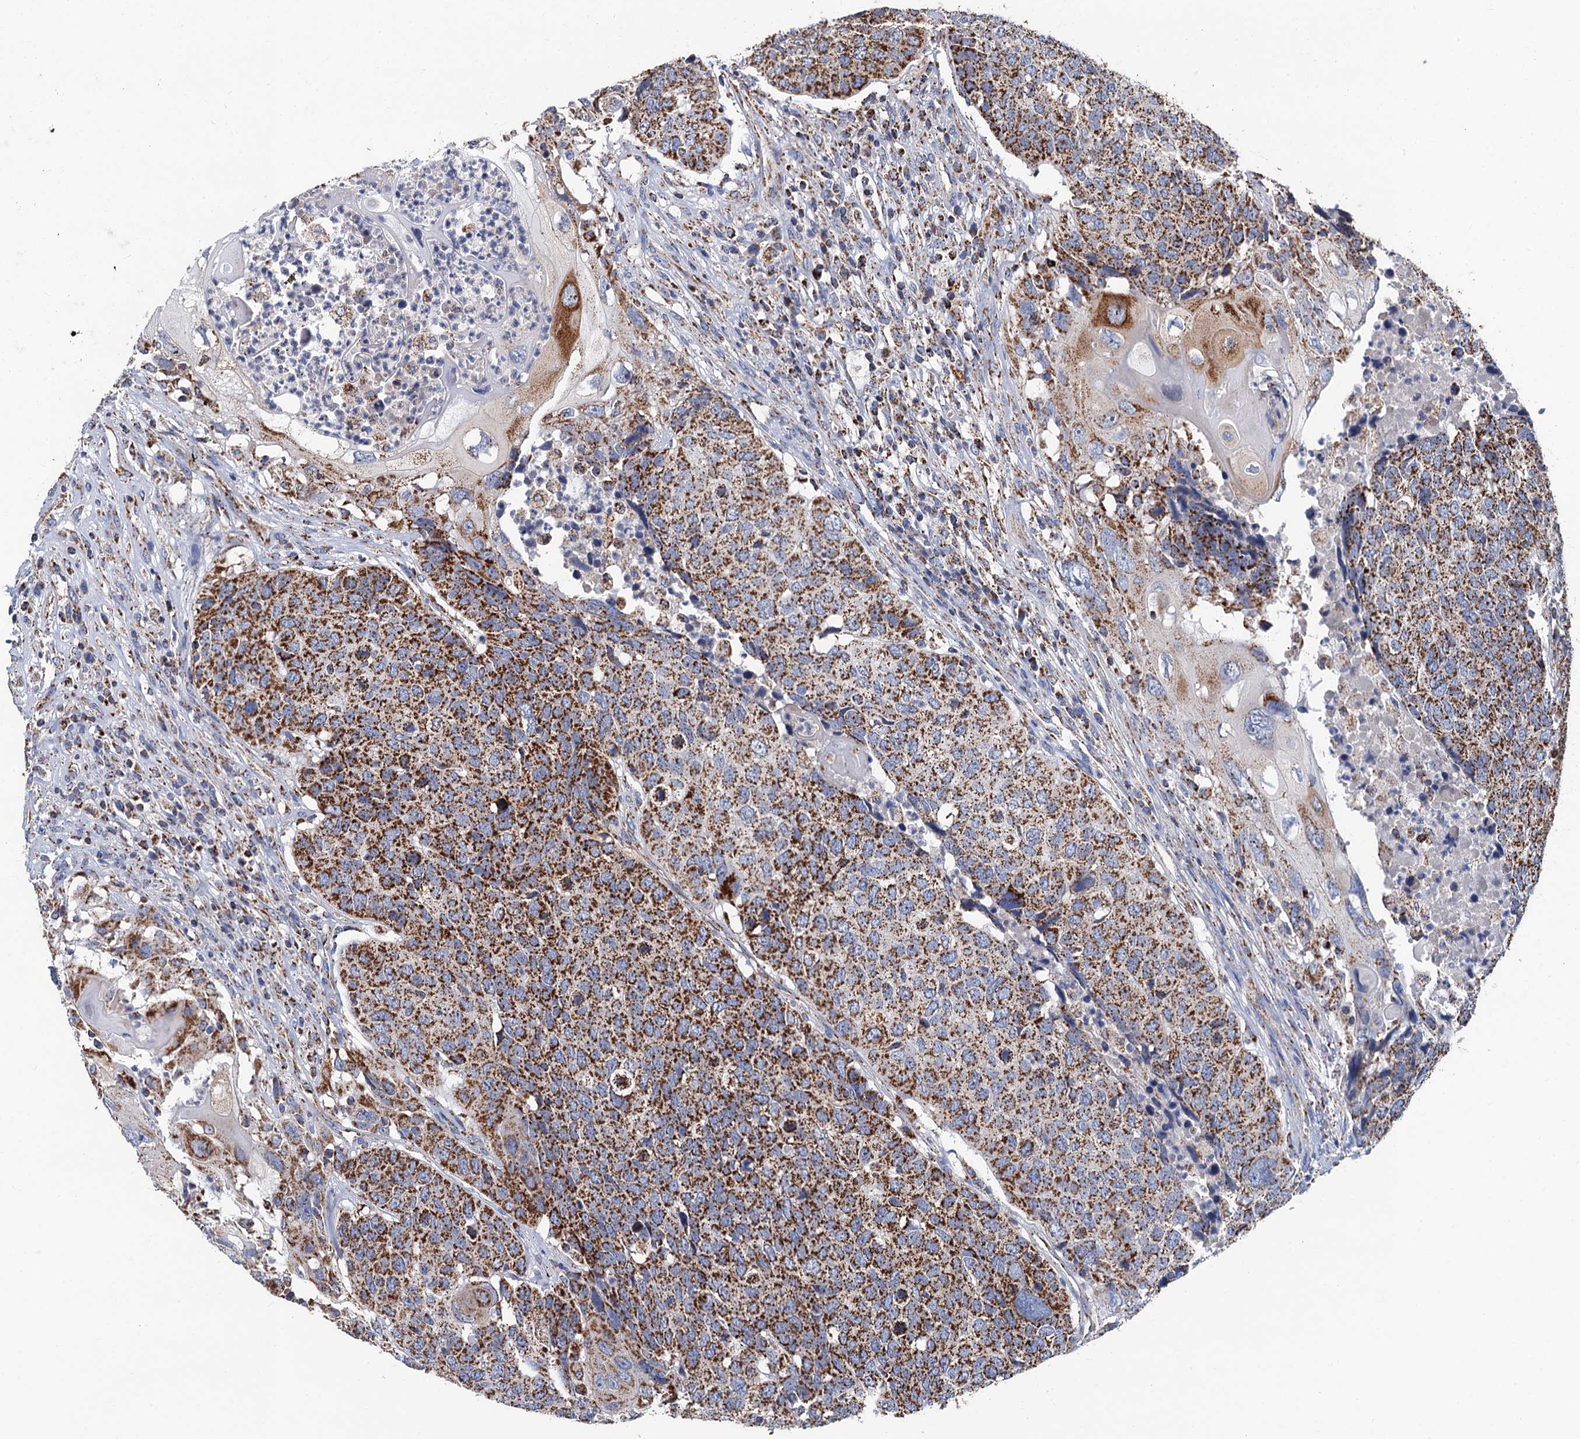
{"staining": {"intensity": "strong", "quantity": ">75%", "location": "cytoplasmic/membranous"}, "tissue": "head and neck cancer", "cell_type": "Tumor cells", "image_type": "cancer", "snomed": [{"axis": "morphology", "description": "Squamous cell carcinoma, NOS"}, {"axis": "topography", "description": "Head-Neck"}], "caption": "This is a histology image of immunohistochemistry staining of squamous cell carcinoma (head and neck), which shows strong staining in the cytoplasmic/membranous of tumor cells.", "gene": "IVD", "patient": {"sex": "male", "age": 66}}